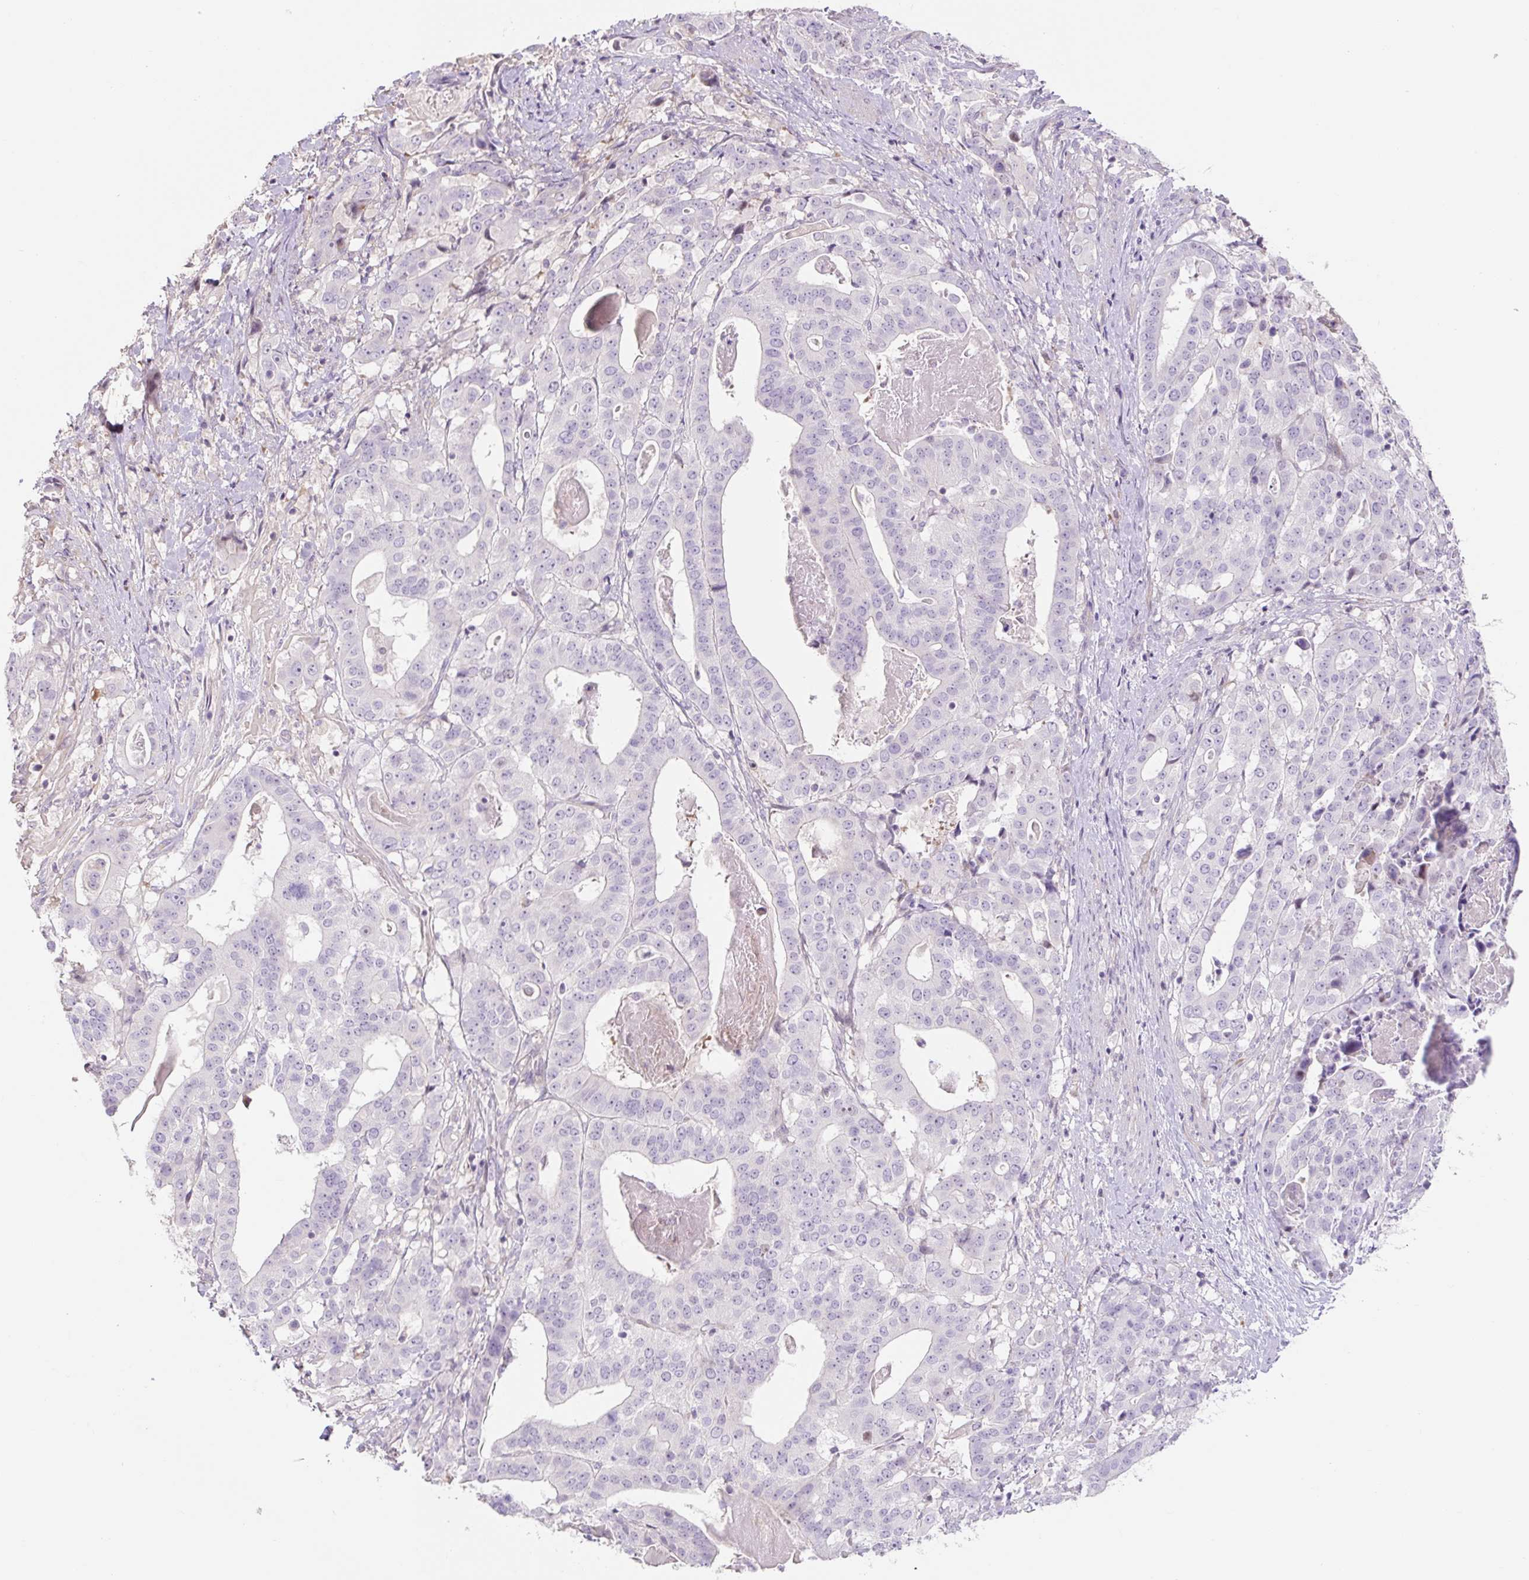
{"staining": {"intensity": "negative", "quantity": "none", "location": "none"}, "tissue": "stomach cancer", "cell_type": "Tumor cells", "image_type": "cancer", "snomed": [{"axis": "morphology", "description": "Adenocarcinoma, NOS"}, {"axis": "topography", "description": "Stomach"}], "caption": "Immunohistochemistry of human stomach cancer (adenocarcinoma) displays no positivity in tumor cells.", "gene": "ZNF552", "patient": {"sex": "male", "age": 48}}